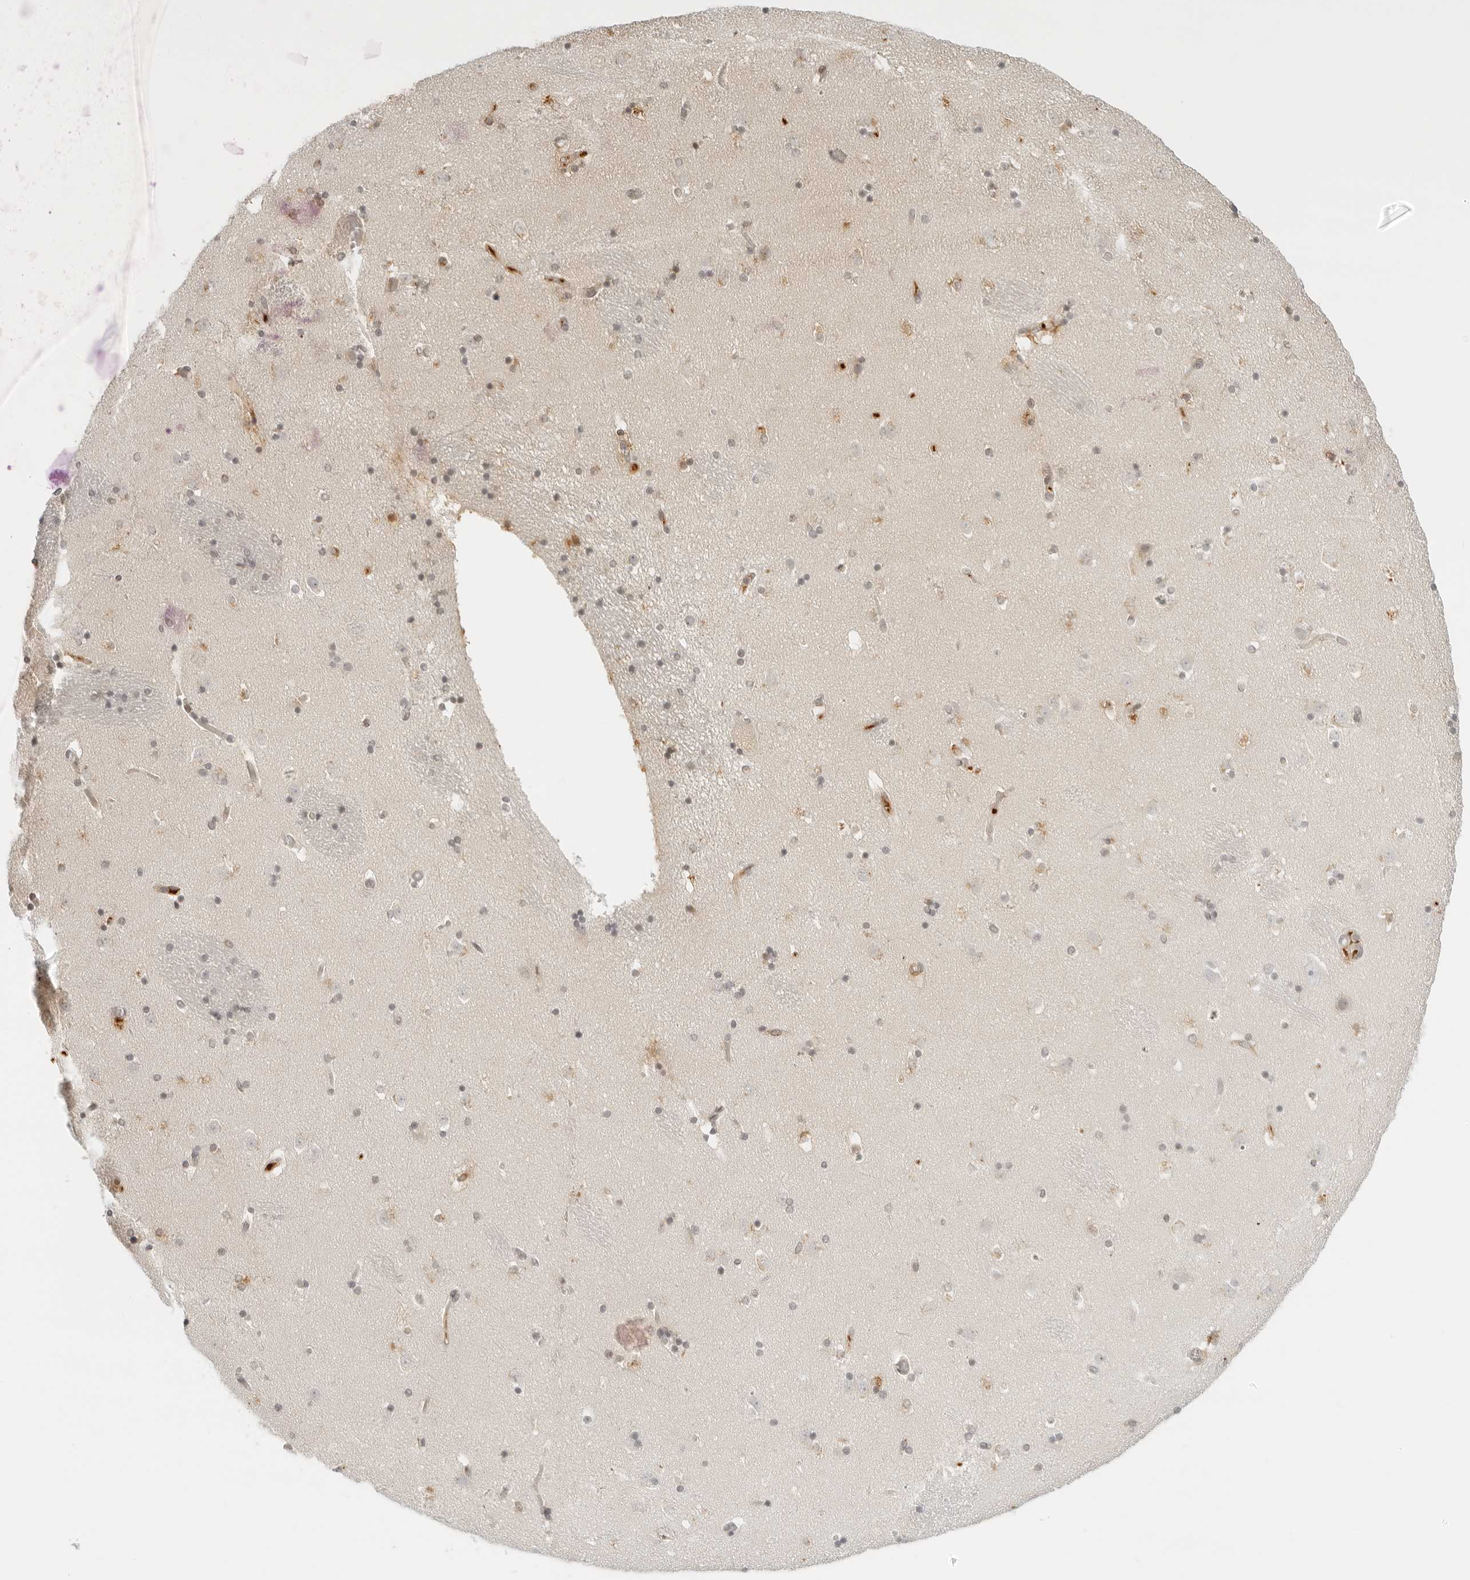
{"staining": {"intensity": "moderate", "quantity": "<25%", "location": "cytoplasmic/membranous"}, "tissue": "caudate", "cell_type": "Glial cells", "image_type": "normal", "snomed": [{"axis": "morphology", "description": "Normal tissue, NOS"}, {"axis": "topography", "description": "Lateral ventricle wall"}], "caption": "Normal caudate was stained to show a protein in brown. There is low levels of moderate cytoplasmic/membranous positivity in approximately <25% of glial cells.", "gene": "ZNF678", "patient": {"sex": "male", "age": 45}}